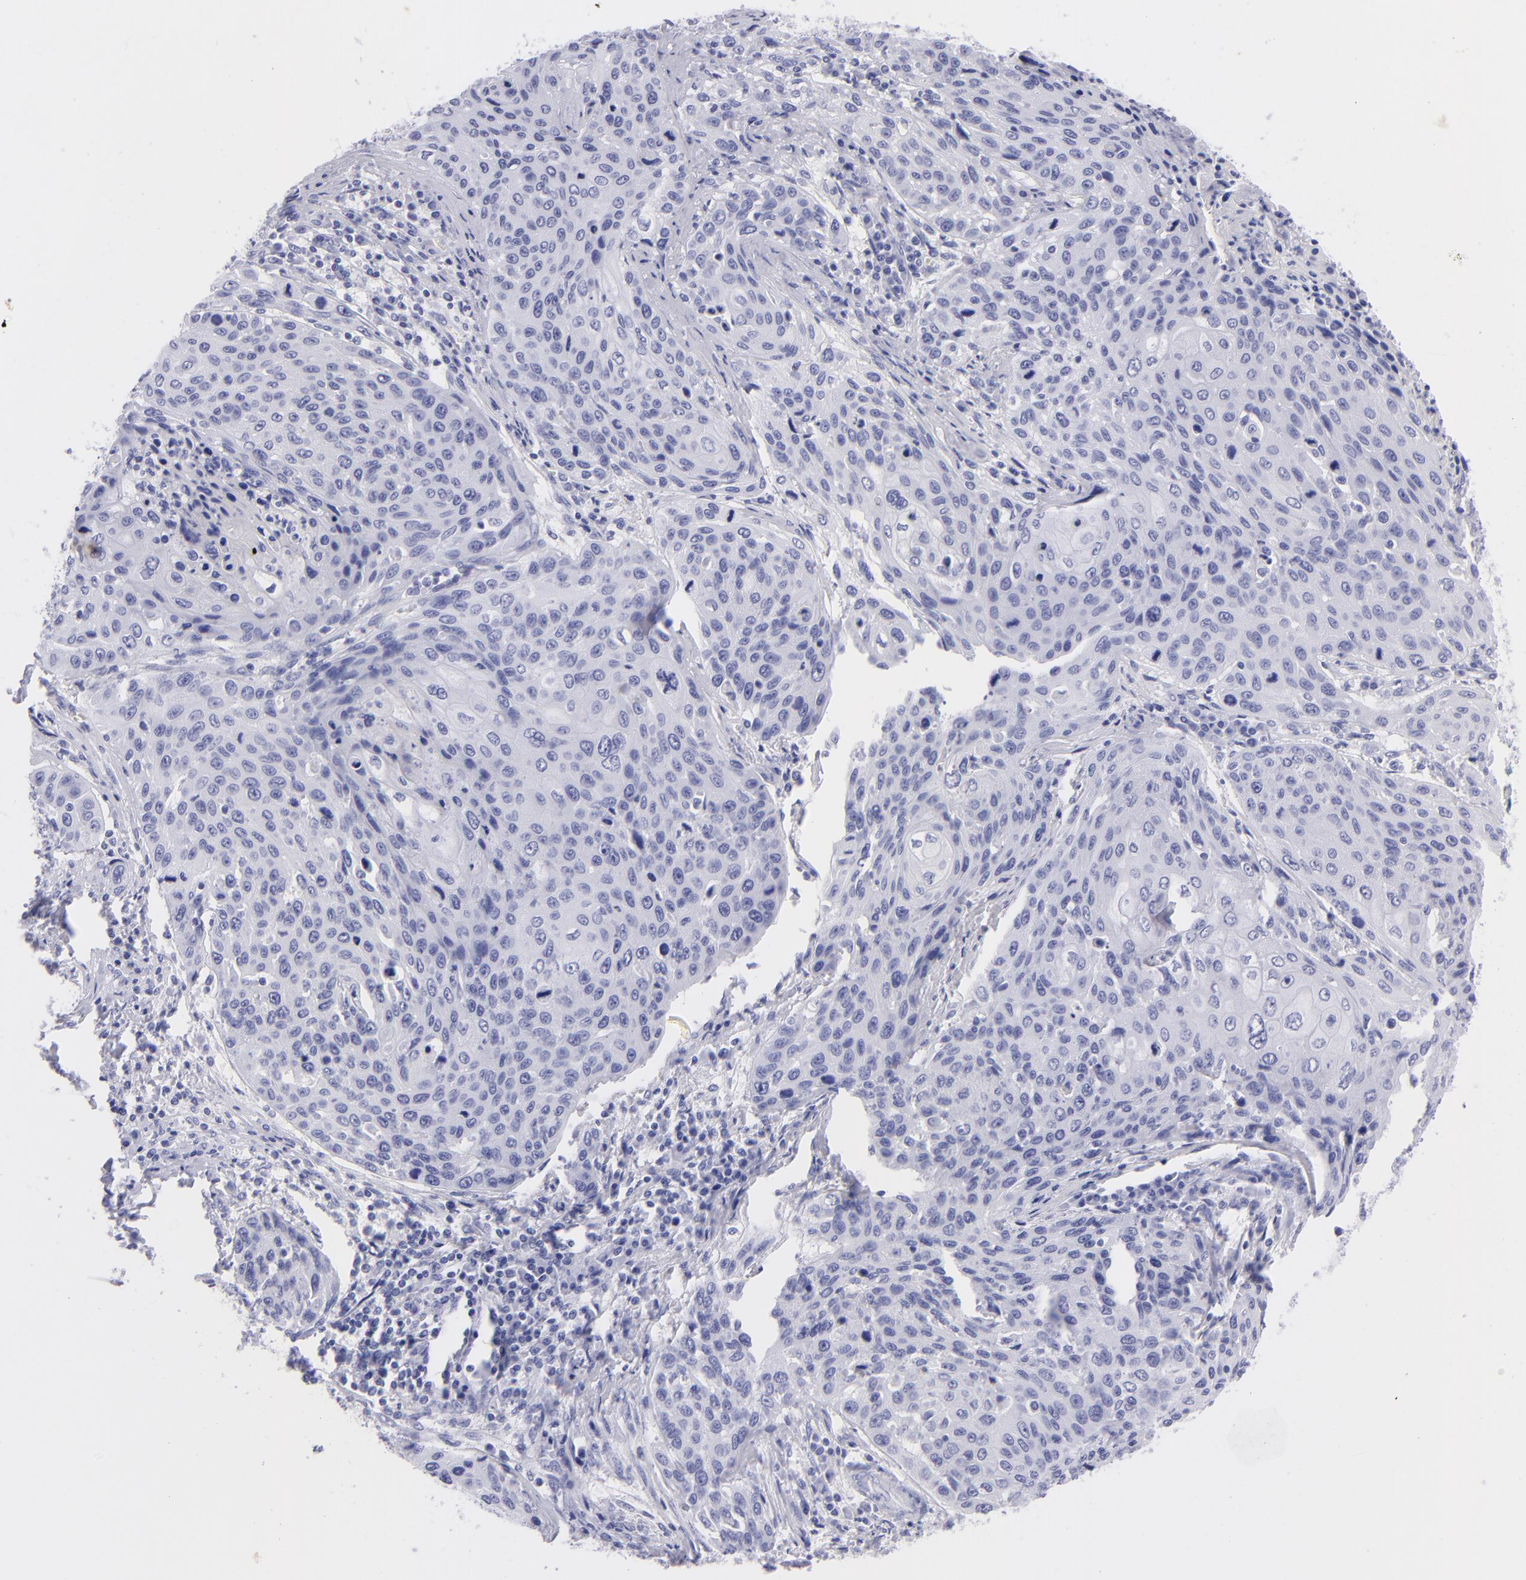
{"staining": {"intensity": "negative", "quantity": "none", "location": "none"}, "tissue": "cervical cancer", "cell_type": "Tumor cells", "image_type": "cancer", "snomed": [{"axis": "morphology", "description": "Squamous cell carcinoma, NOS"}, {"axis": "topography", "description": "Cervix"}], "caption": "This micrograph is of cervical squamous cell carcinoma stained with IHC to label a protein in brown with the nuclei are counter-stained blue. There is no staining in tumor cells.", "gene": "CNP", "patient": {"sex": "female", "age": 32}}